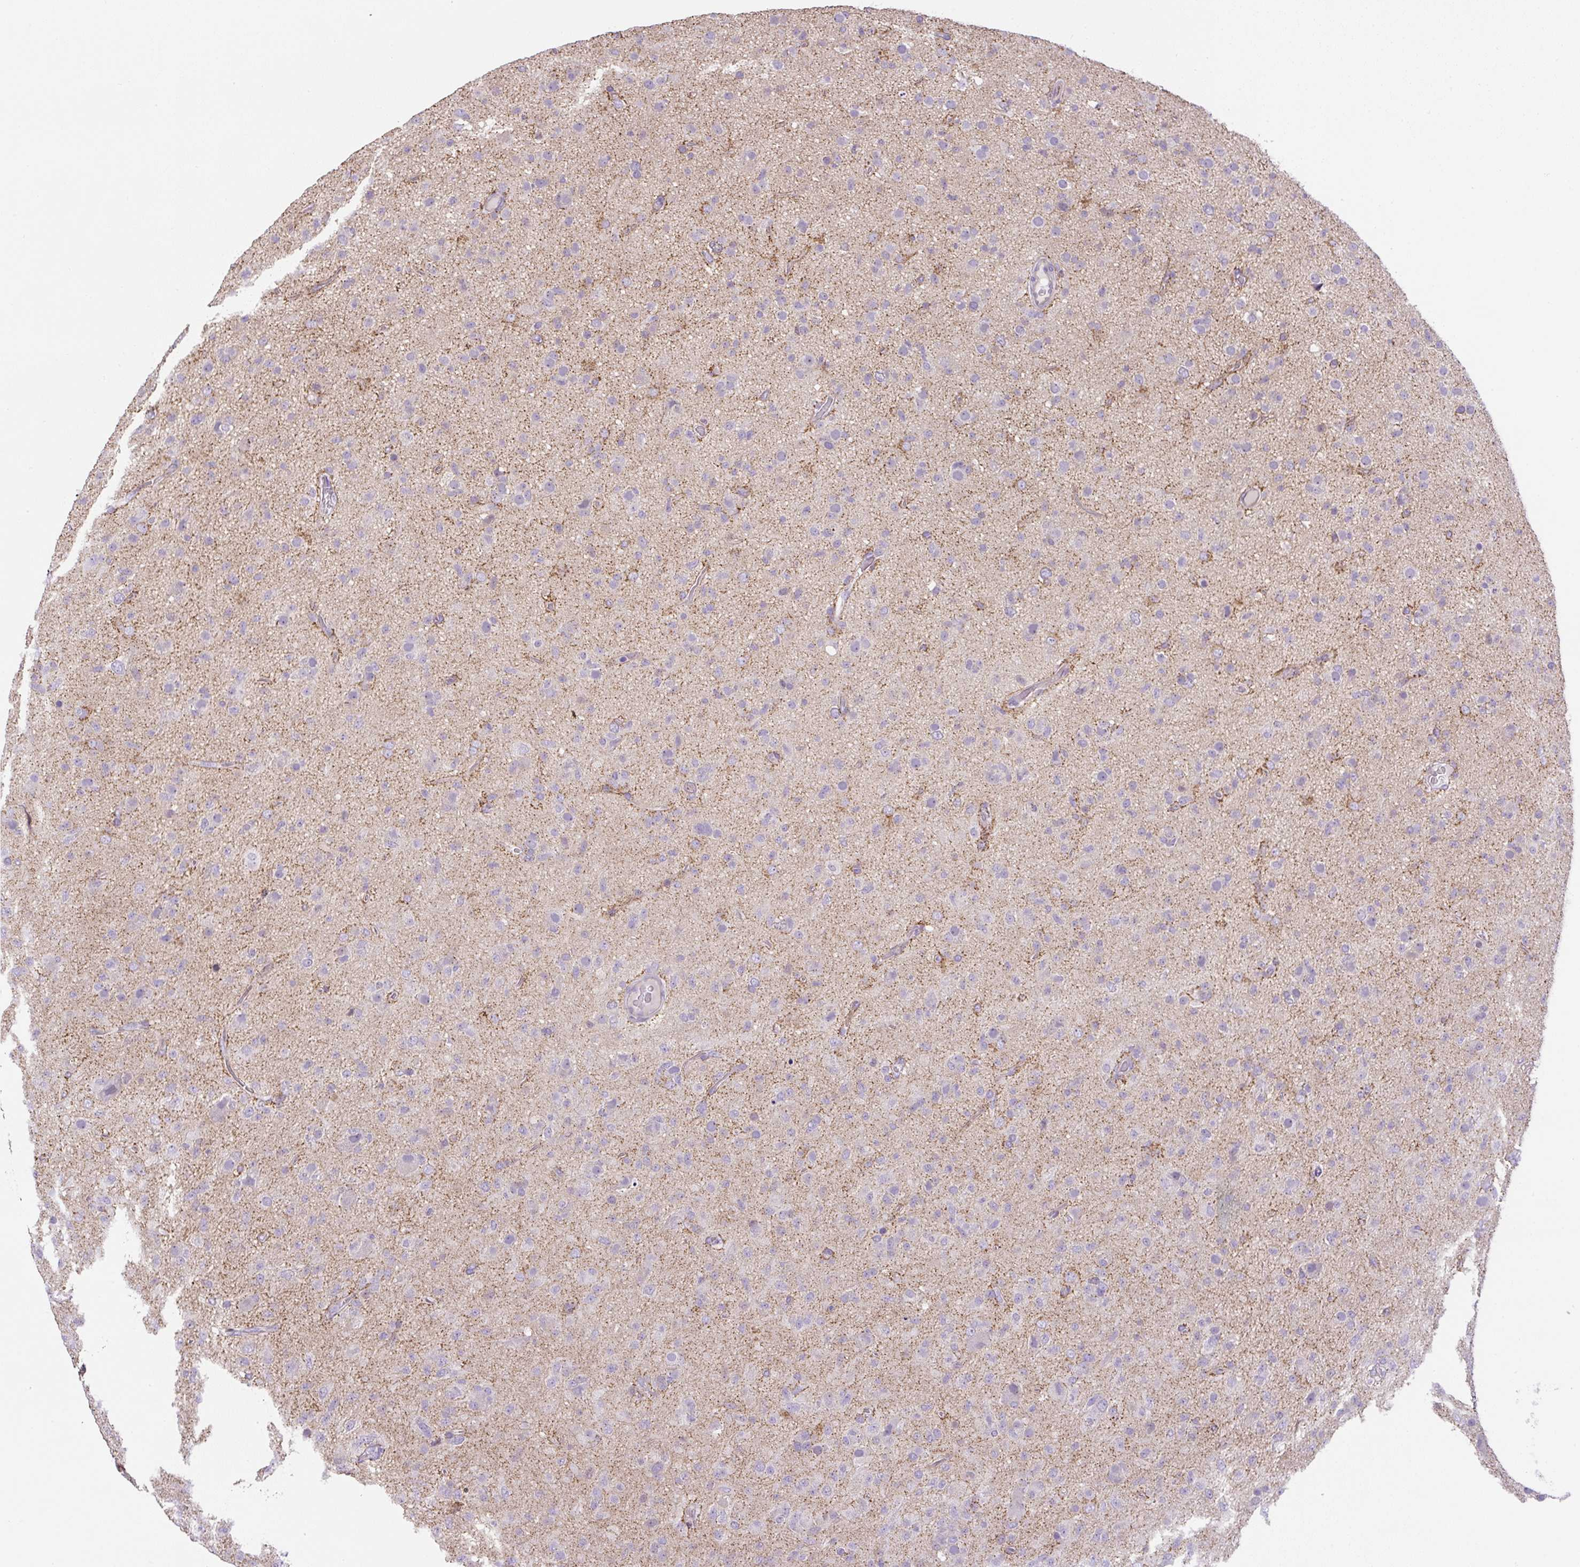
{"staining": {"intensity": "weak", "quantity": "<25%", "location": "cytoplasmic/membranous"}, "tissue": "glioma", "cell_type": "Tumor cells", "image_type": "cancer", "snomed": [{"axis": "morphology", "description": "Glioma, malignant, Low grade"}, {"axis": "topography", "description": "Brain"}], "caption": "This is an immunohistochemistry (IHC) histopathology image of malignant glioma (low-grade). There is no expression in tumor cells.", "gene": "ADAMTS19", "patient": {"sex": "male", "age": 65}}